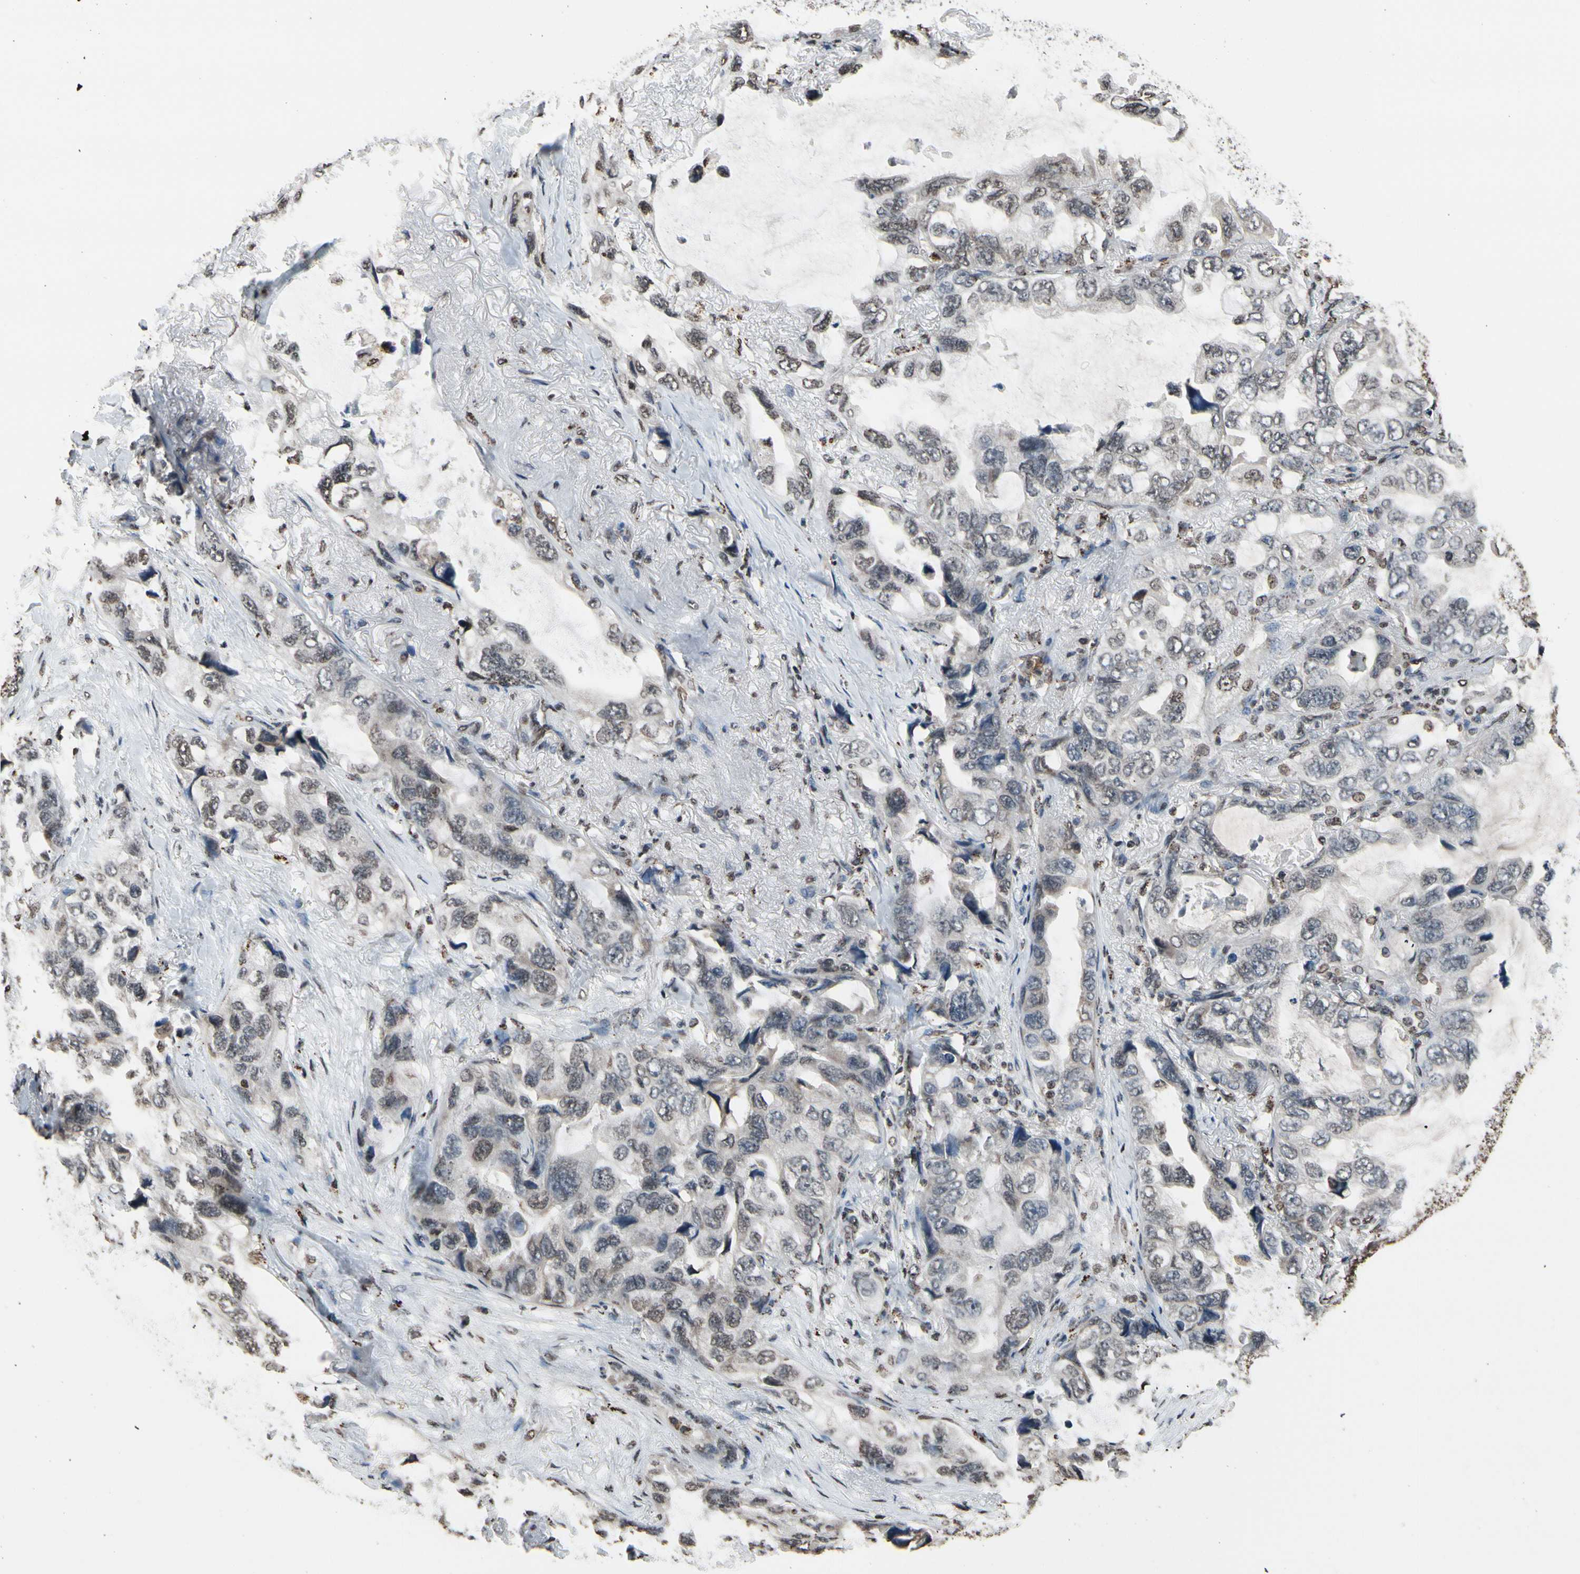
{"staining": {"intensity": "negative", "quantity": "none", "location": "none"}, "tissue": "lung cancer", "cell_type": "Tumor cells", "image_type": "cancer", "snomed": [{"axis": "morphology", "description": "Squamous cell carcinoma, NOS"}, {"axis": "topography", "description": "Lung"}], "caption": "IHC image of lung cancer stained for a protein (brown), which reveals no positivity in tumor cells.", "gene": "HIPK2", "patient": {"sex": "female", "age": 73}}